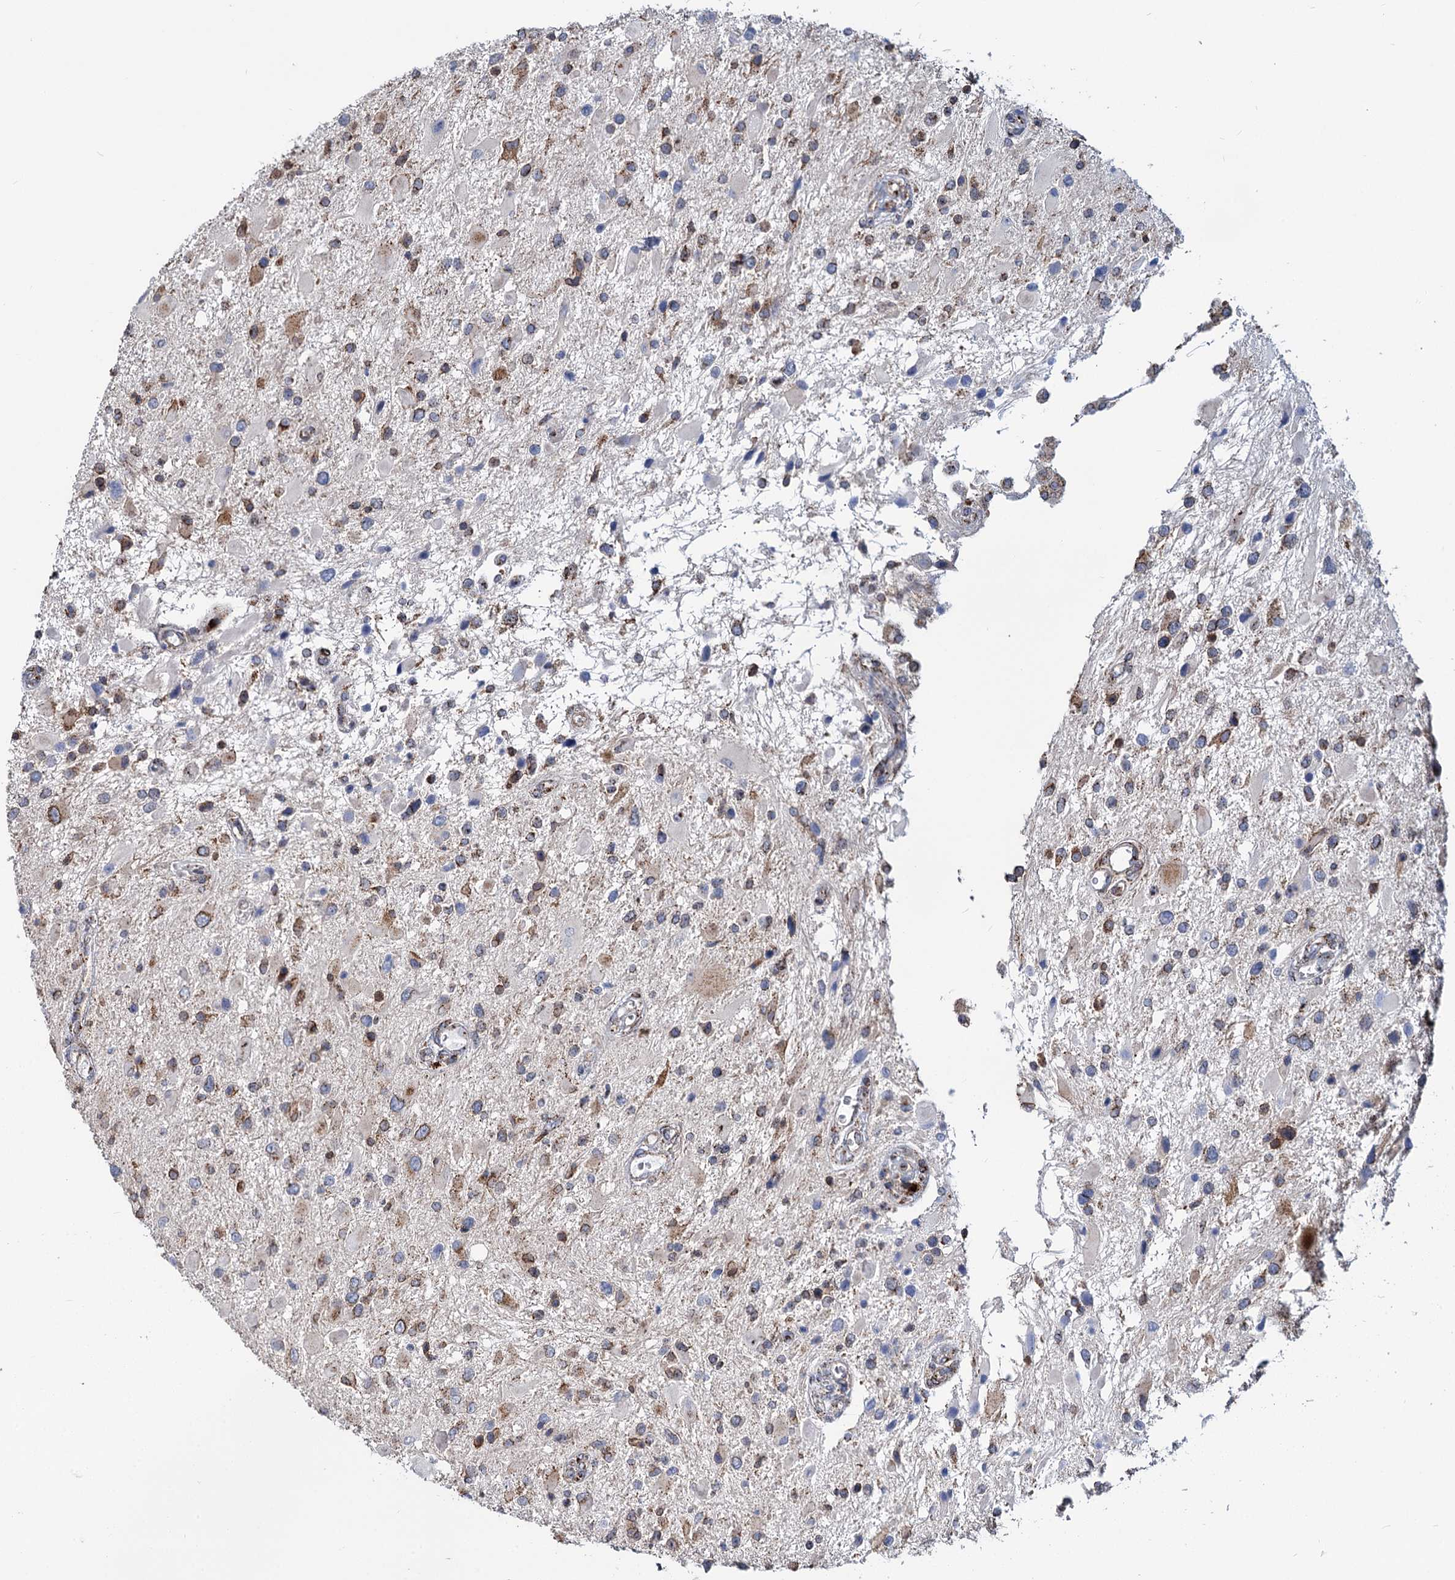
{"staining": {"intensity": "moderate", "quantity": "25%-75%", "location": "cytoplasmic/membranous"}, "tissue": "glioma", "cell_type": "Tumor cells", "image_type": "cancer", "snomed": [{"axis": "morphology", "description": "Glioma, malignant, High grade"}, {"axis": "topography", "description": "Brain"}], "caption": "Immunohistochemistry (IHC) photomicrograph of neoplastic tissue: human malignant glioma (high-grade) stained using immunohistochemistry (IHC) shows medium levels of moderate protein expression localized specifically in the cytoplasmic/membranous of tumor cells, appearing as a cytoplasmic/membranous brown color.", "gene": "SUPT20H", "patient": {"sex": "male", "age": 53}}